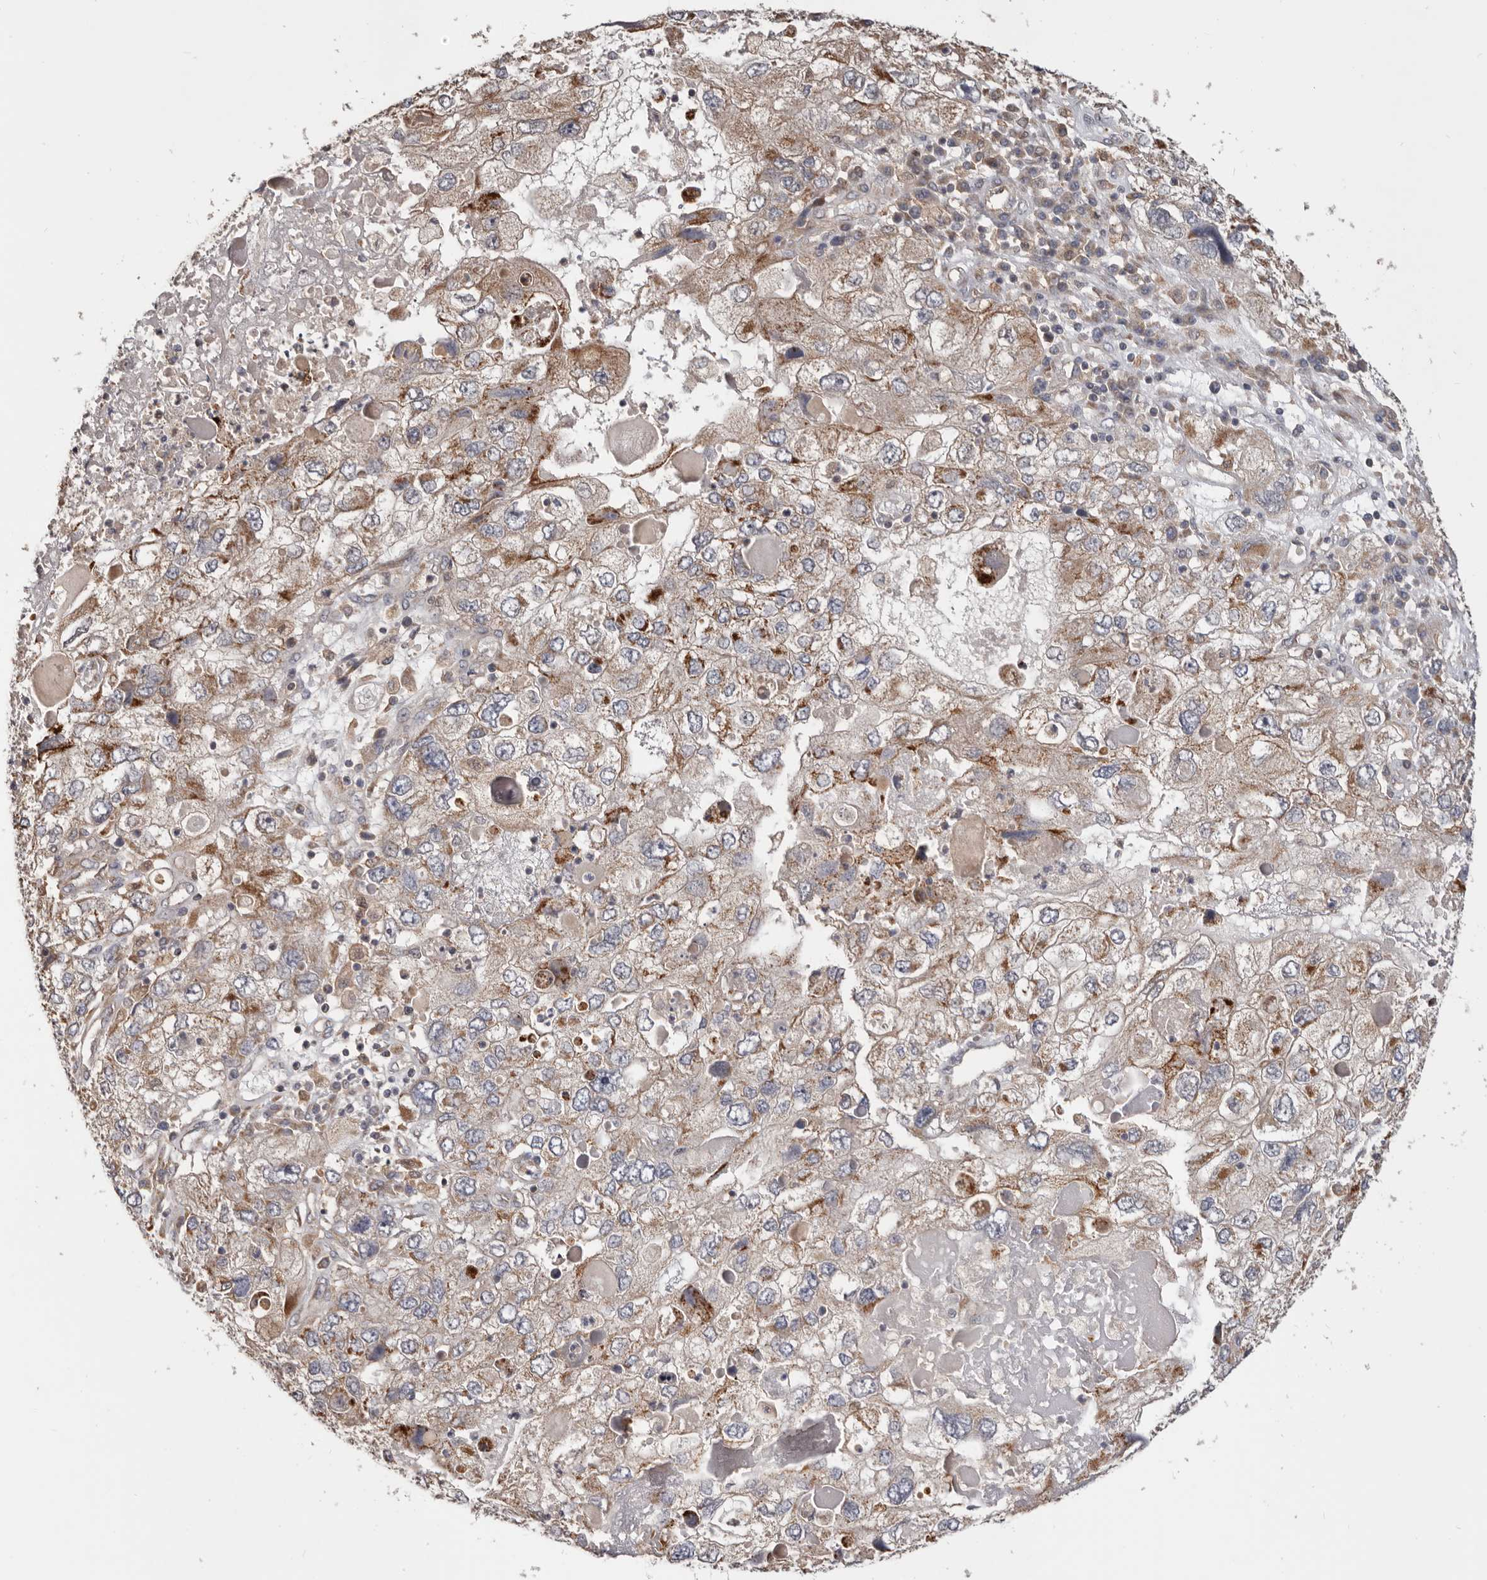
{"staining": {"intensity": "moderate", "quantity": "<25%", "location": "cytoplasmic/membranous"}, "tissue": "endometrial cancer", "cell_type": "Tumor cells", "image_type": "cancer", "snomed": [{"axis": "morphology", "description": "Adenocarcinoma, NOS"}, {"axis": "topography", "description": "Endometrium"}], "caption": "Endometrial adenocarcinoma tissue displays moderate cytoplasmic/membranous staining in about <25% of tumor cells", "gene": "LRP6", "patient": {"sex": "female", "age": 49}}